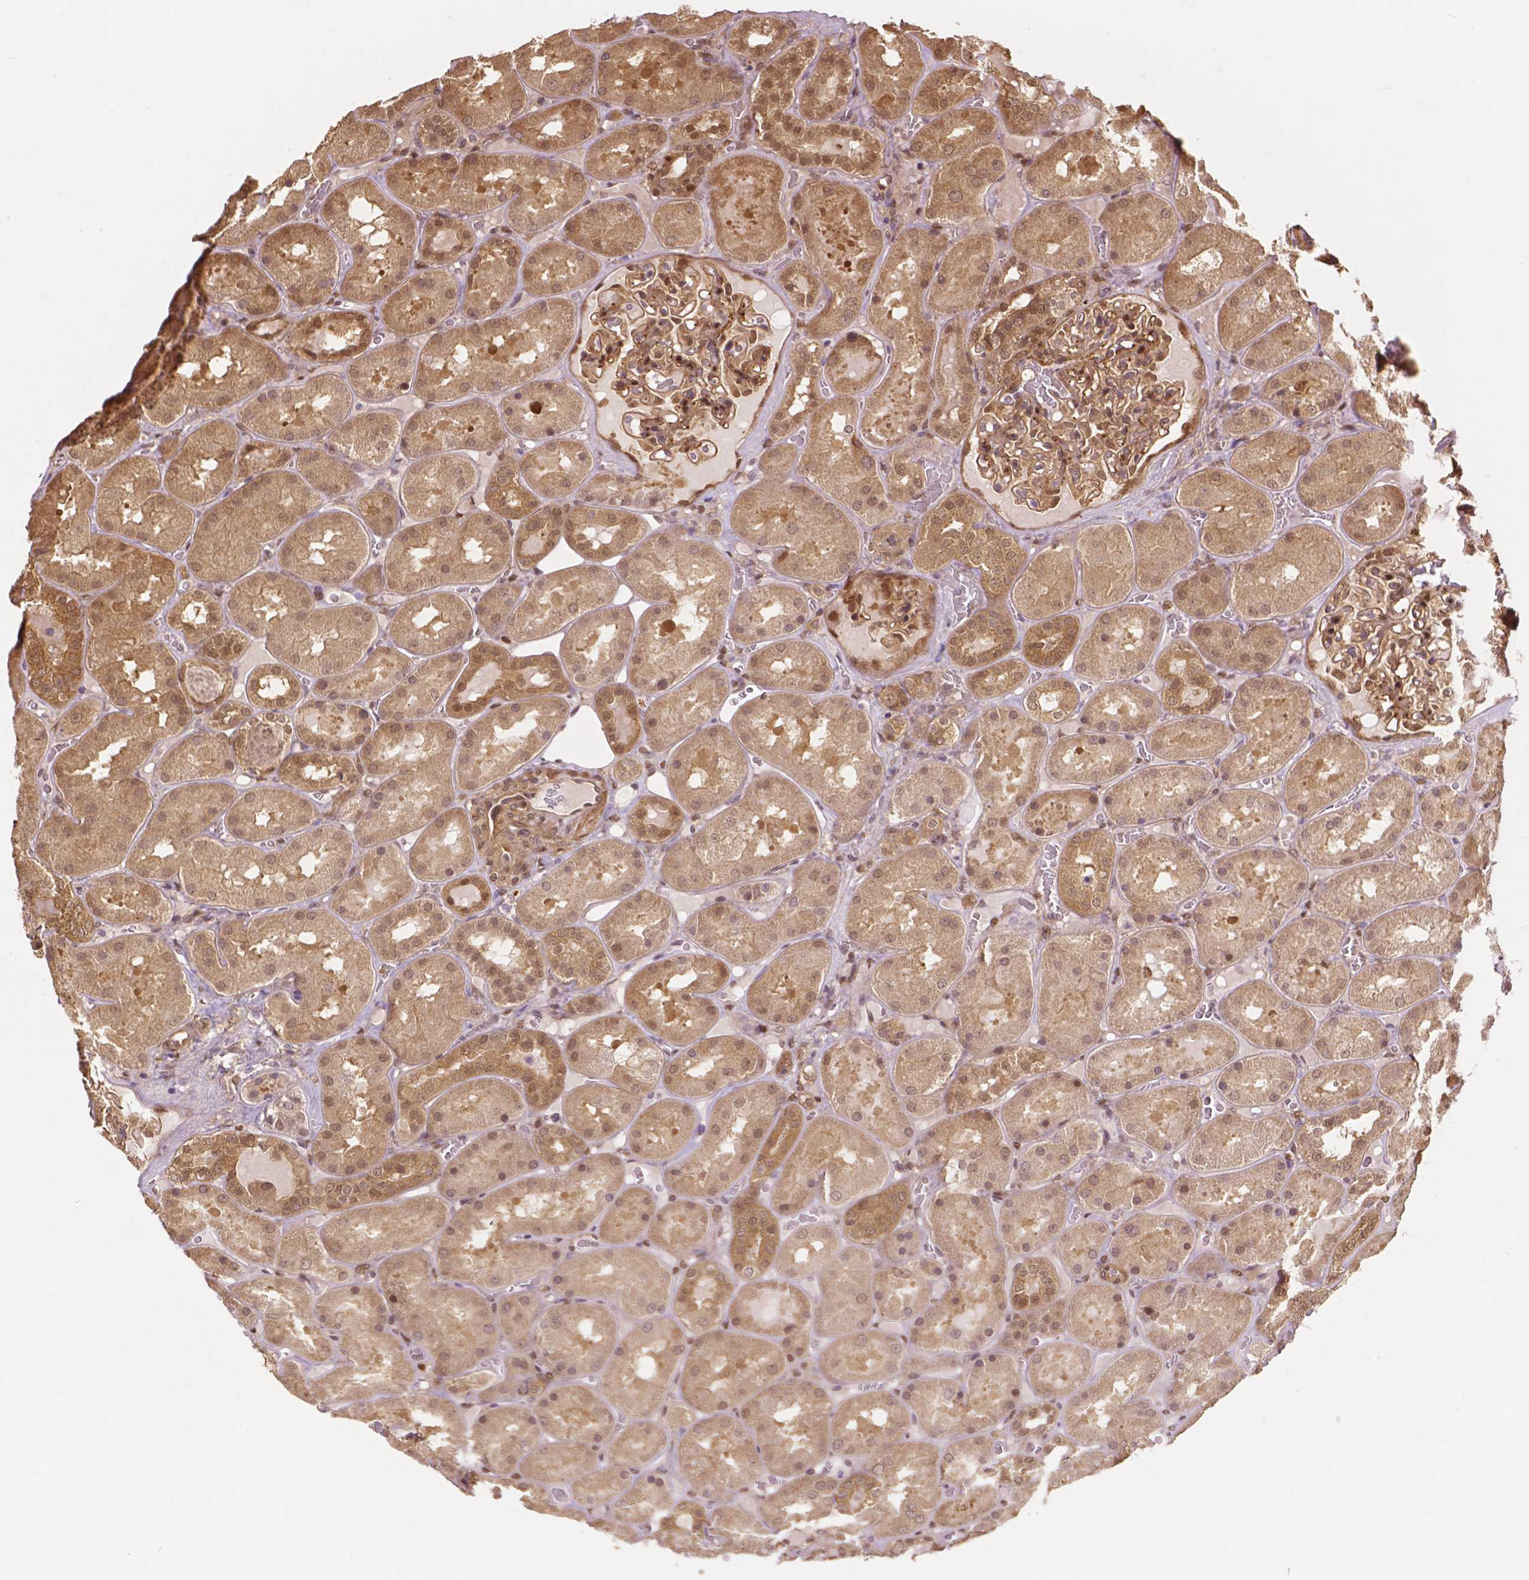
{"staining": {"intensity": "moderate", "quantity": ">75%", "location": "cytoplasmic/membranous,nuclear"}, "tissue": "kidney", "cell_type": "Cells in glomeruli", "image_type": "normal", "snomed": [{"axis": "morphology", "description": "Normal tissue, NOS"}, {"axis": "topography", "description": "Kidney"}], "caption": "An immunohistochemistry photomicrograph of unremarkable tissue is shown. Protein staining in brown labels moderate cytoplasmic/membranous,nuclear positivity in kidney within cells in glomeruli. The staining is performed using DAB brown chromogen to label protein expression. The nuclei are counter-stained blue using hematoxylin.", "gene": "YAP1", "patient": {"sex": "male", "age": 73}}